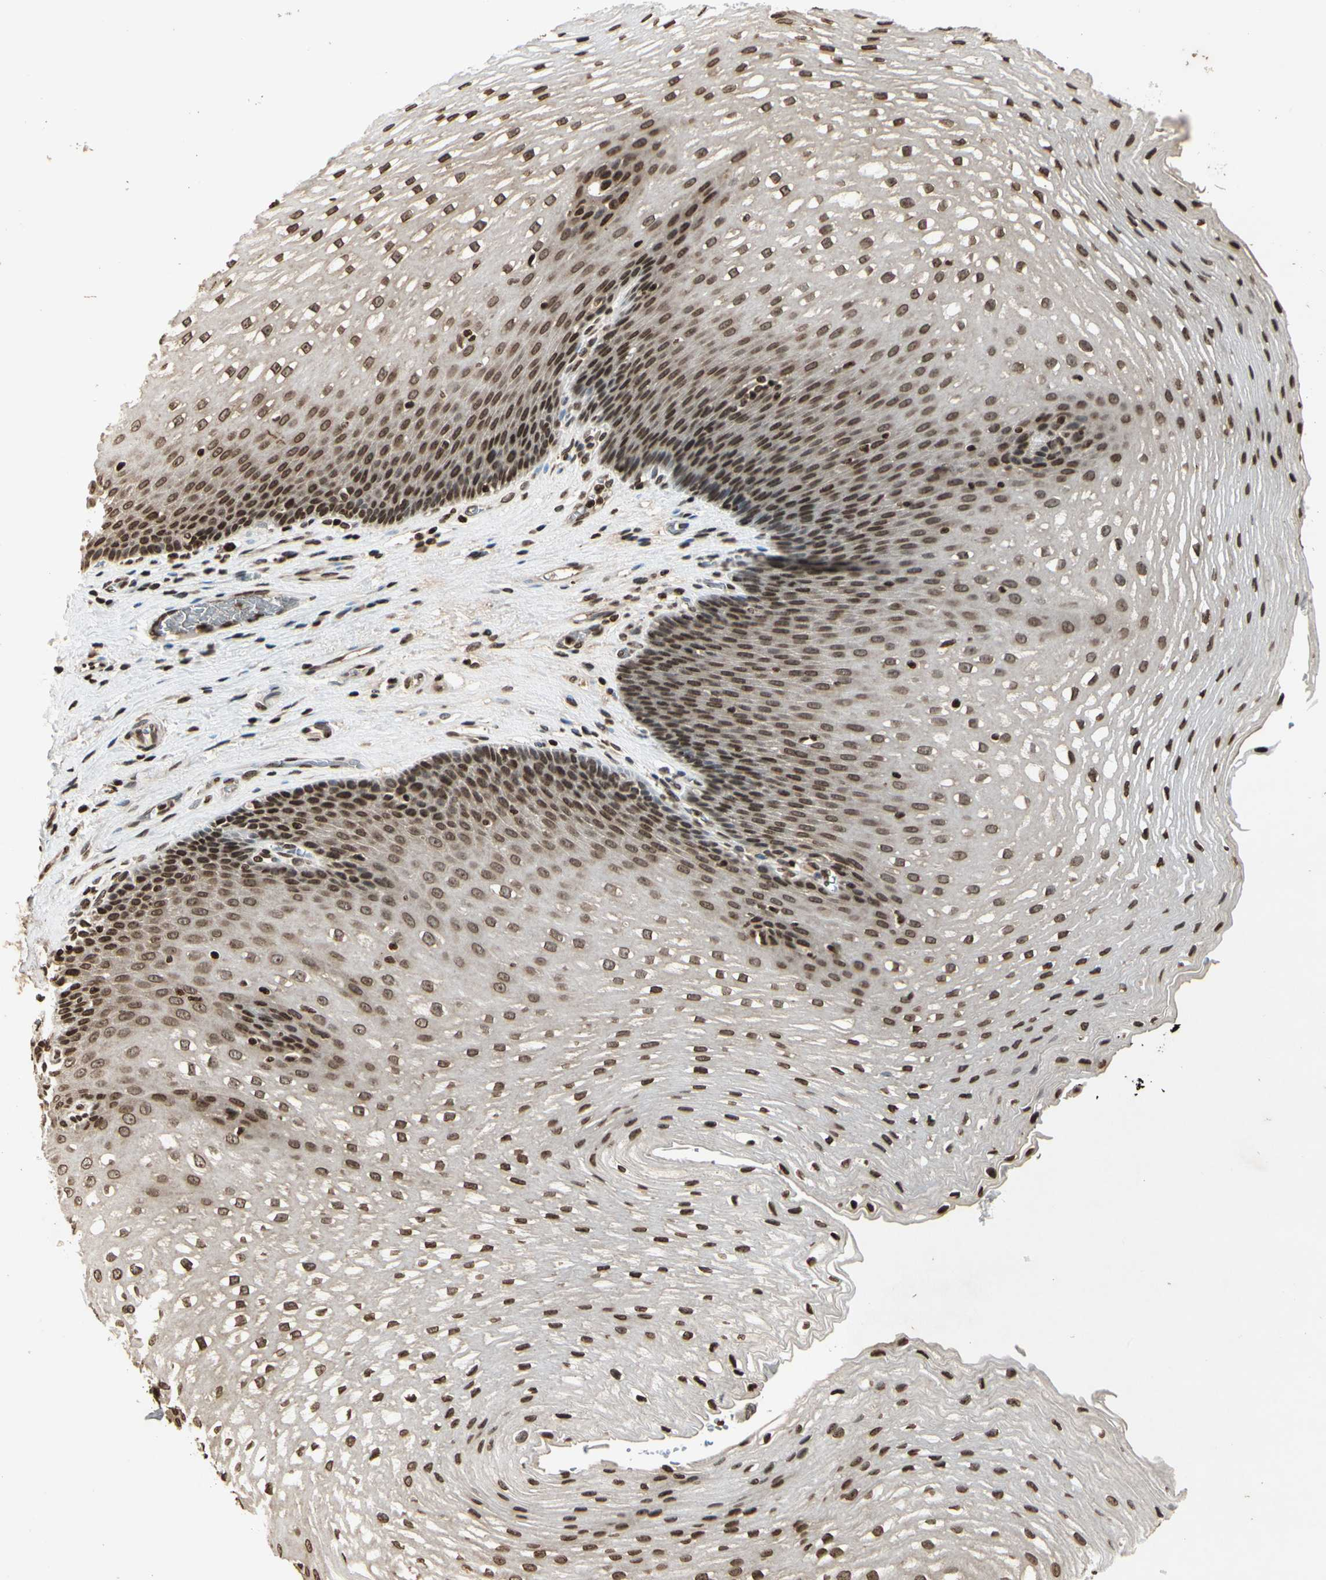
{"staining": {"intensity": "strong", "quantity": ">75%", "location": "cytoplasmic/membranous,nuclear"}, "tissue": "esophagus", "cell_type": "Squamous epithelial cells", "image_type": "normal", "snomed": [{"axis": "morphology", "description": "Normal tissue, NOS"}, {"axis": "topography", "description": "Esophagus"}], "caption": "Strong cytoplasmic/membranous,nuclear positivity is present in approximately >75% of squamous epithelial cells in normal esophagus. Immunohistochemistry (ihc) stains the protein in brown and the nuclei are stained blue.", "gene": "RORA", "patient": {"sex": "male", "age": 48}}